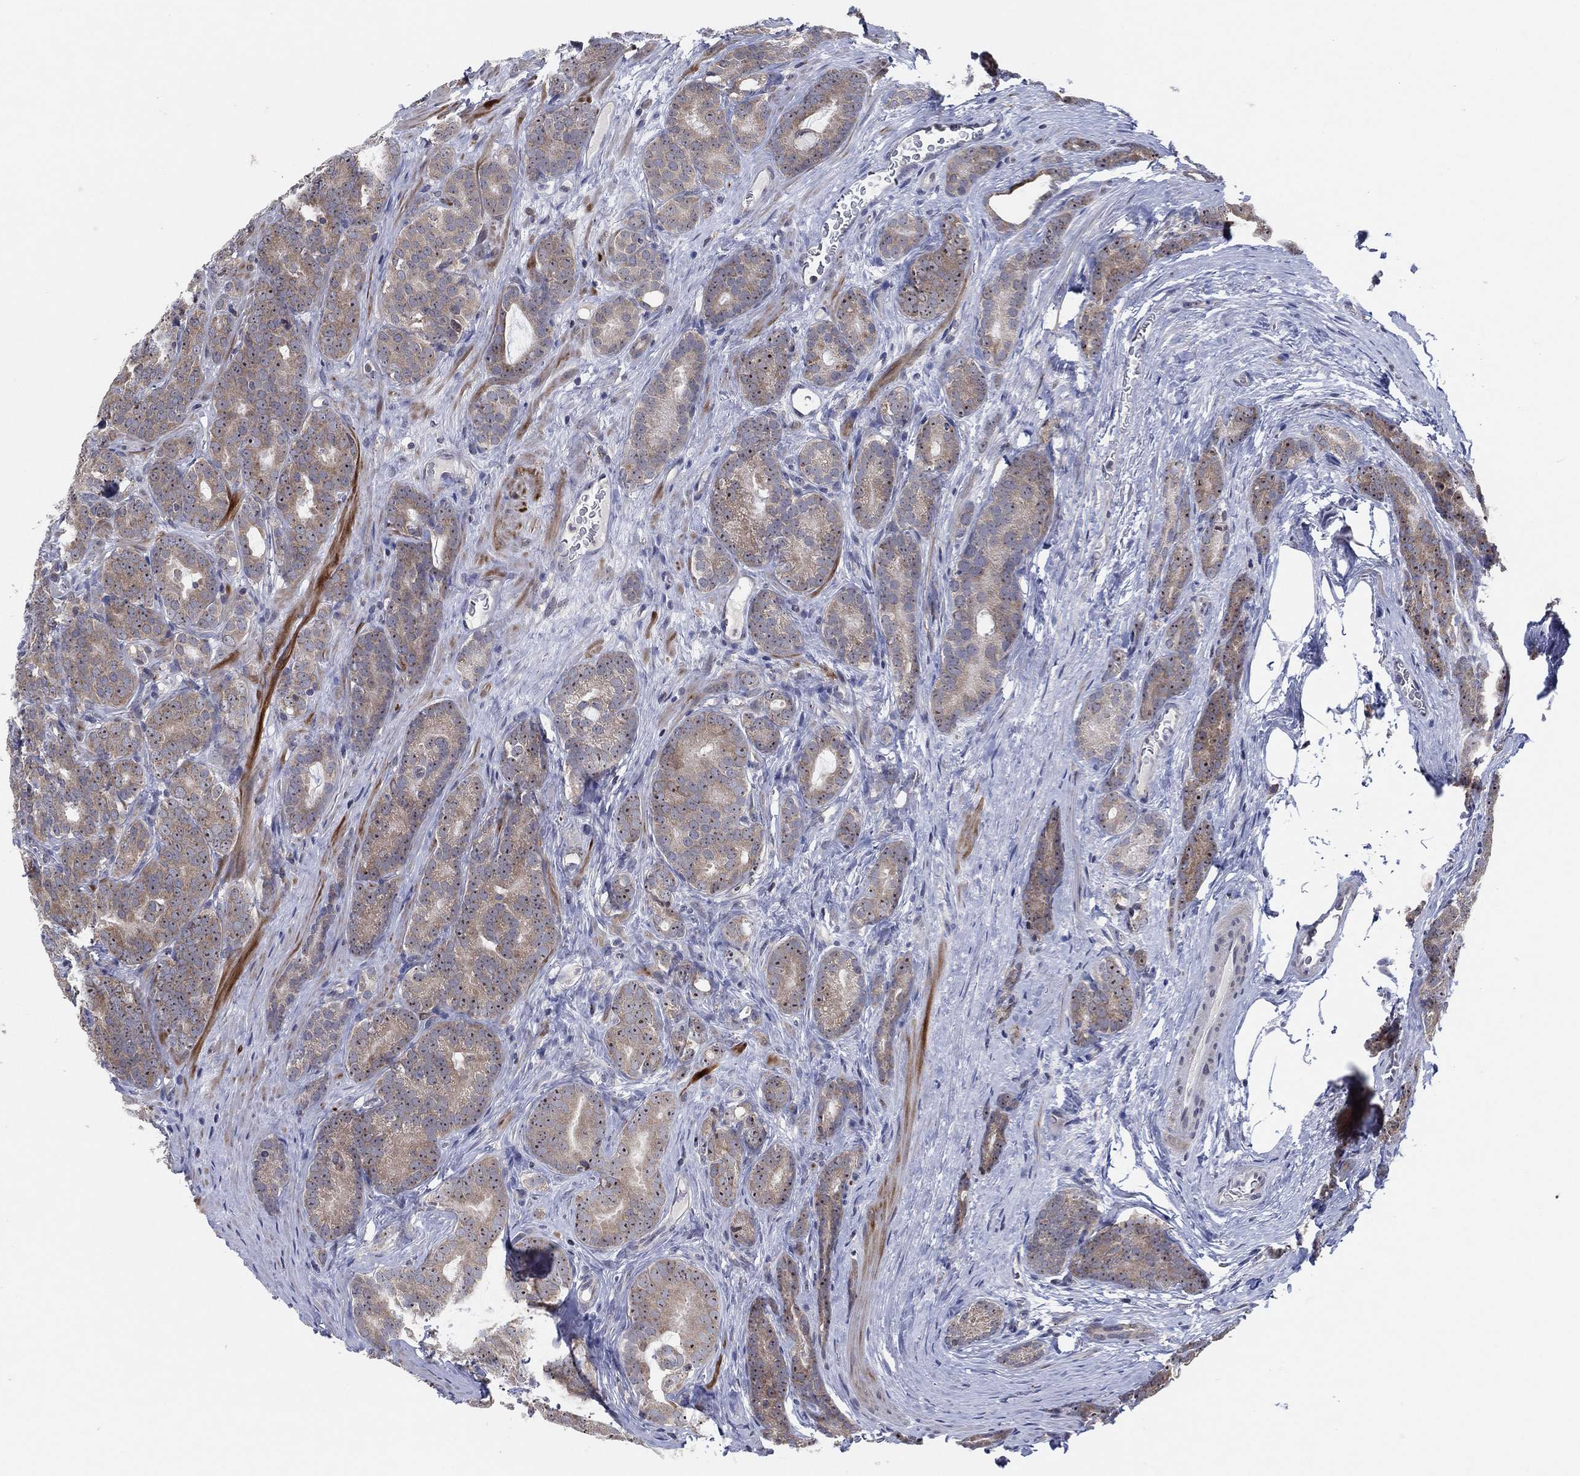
{"staining": {"intensity": "weak", "quantity": "25%-75%", "location": "cytoplasmic/membranous,nuclear"}, "tissue": "prostate cancer", "cell_type": "Tumor cells", "image_type": "cancer", "snomed": [{"axis": "morphology", "description": "Adenocarcinoma, NOS"}, {"axis": "topography", "description": "Prostate"}], "caption": "Immunohistochemical staining of prostate adenocarcinoma exhibits low levels of weak cytoplasmic/membranous and nuclear expression in about 25%-75% of tumor cells. The staining was performed using DAB to visualize the protein expression in brown, while the nuclei were stained in blue with hematoxylin (Magnification: 20x).", "gene": "FAM104A", "patient": {"sex": "male", "age": 71}}